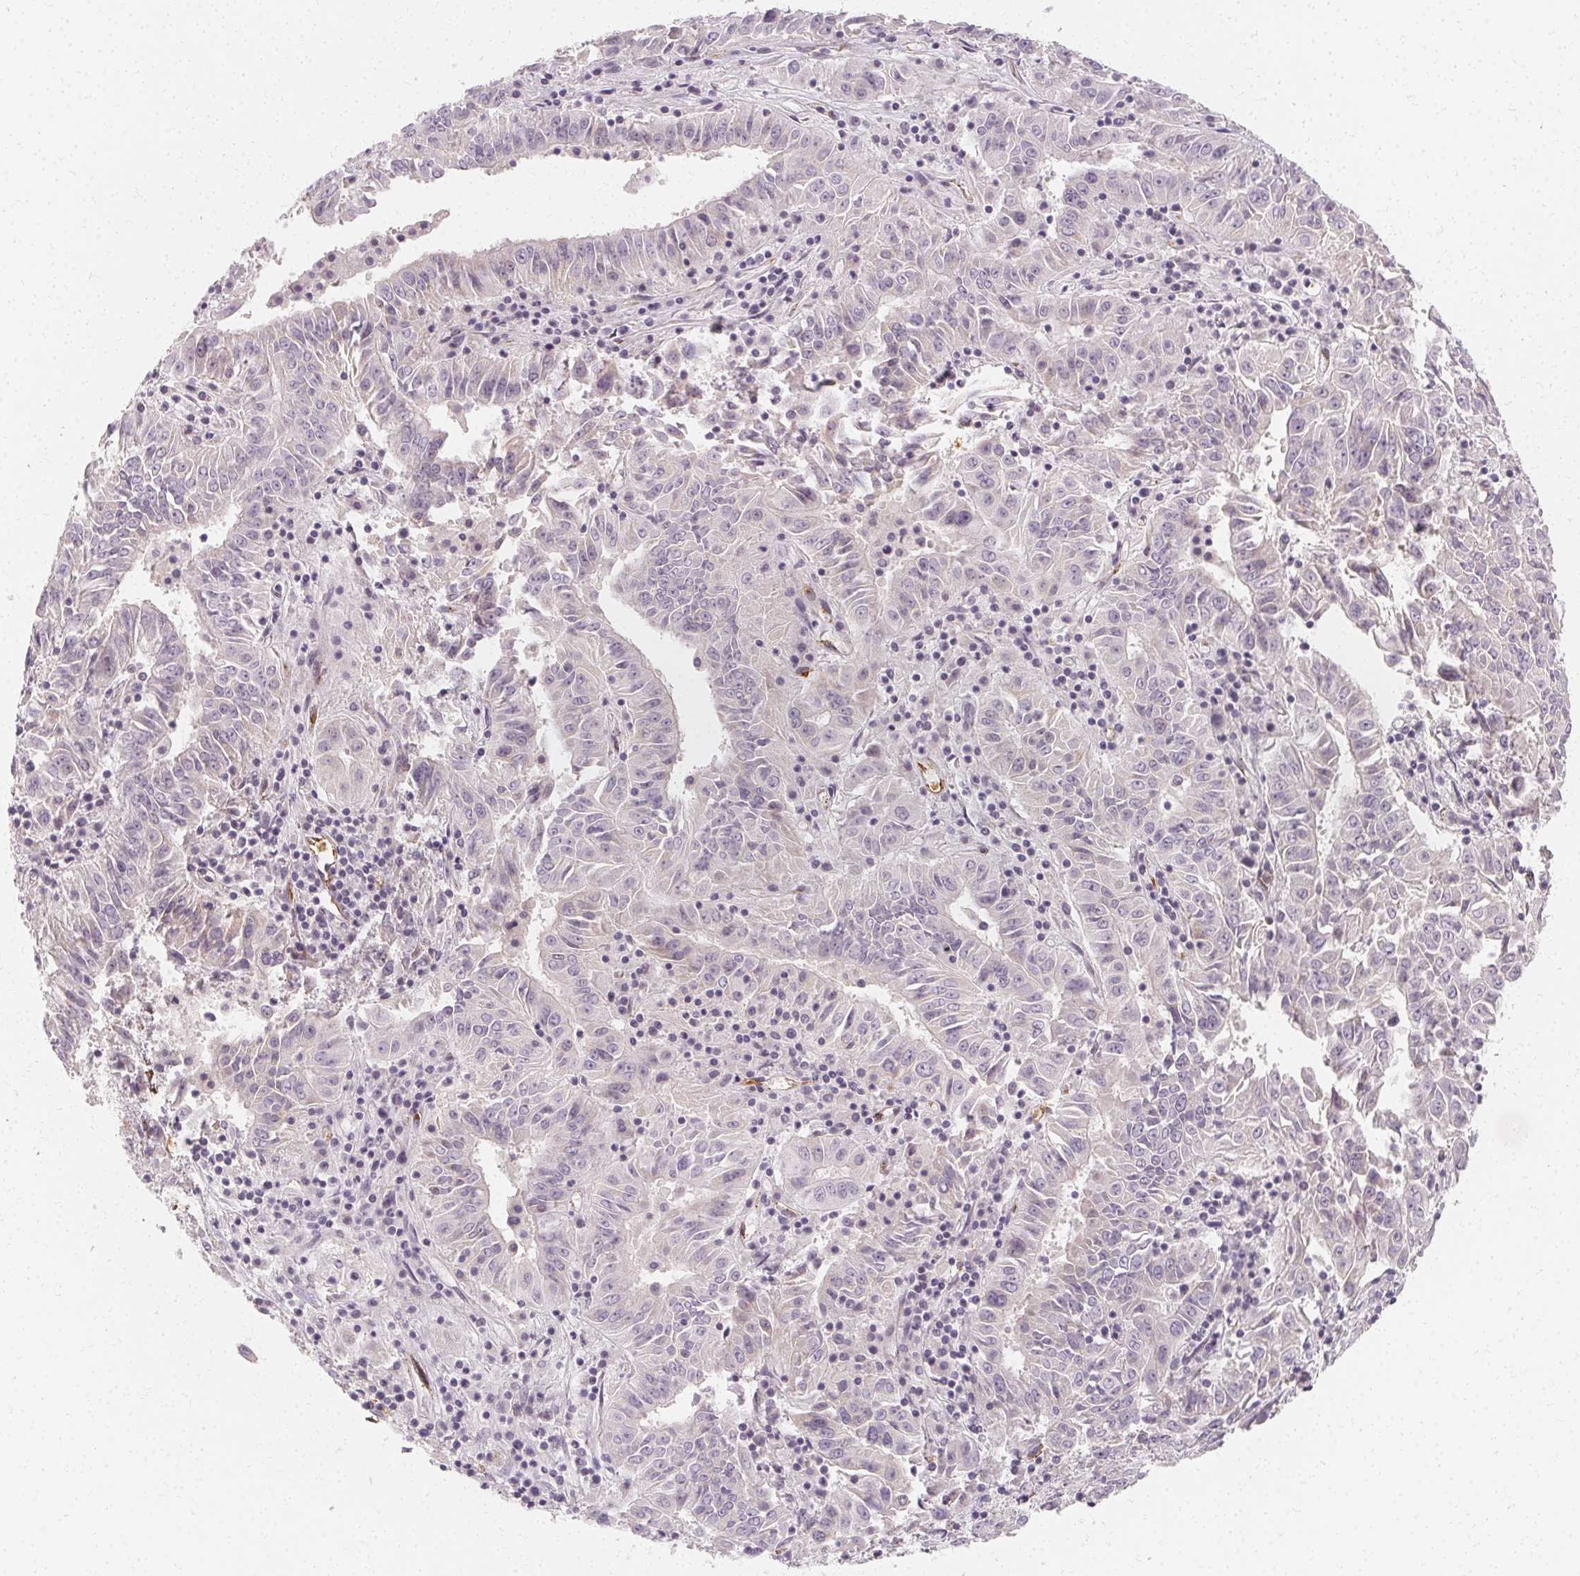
{"staining": {"intensity": "negative", "quantity": "none", "location": "none"}, "tissue": "pancreatic cancer", "cell_type": "Tumor cells", "image_type": "cancer", "snomed": [{"axis": "morphology", "description": "Adenocarcinoma, NOS"}, {"axis": "topography", "description": "Pancreas"}], "caption": "Immunohistochemistry (IHC) histopathology image of pancreatic adenocarcinoma stained for a protein (brown), which reveals no positivity in tumor cells.", "gene": "CLCNKB", "patient": {"sex": "male", "age": 63}}